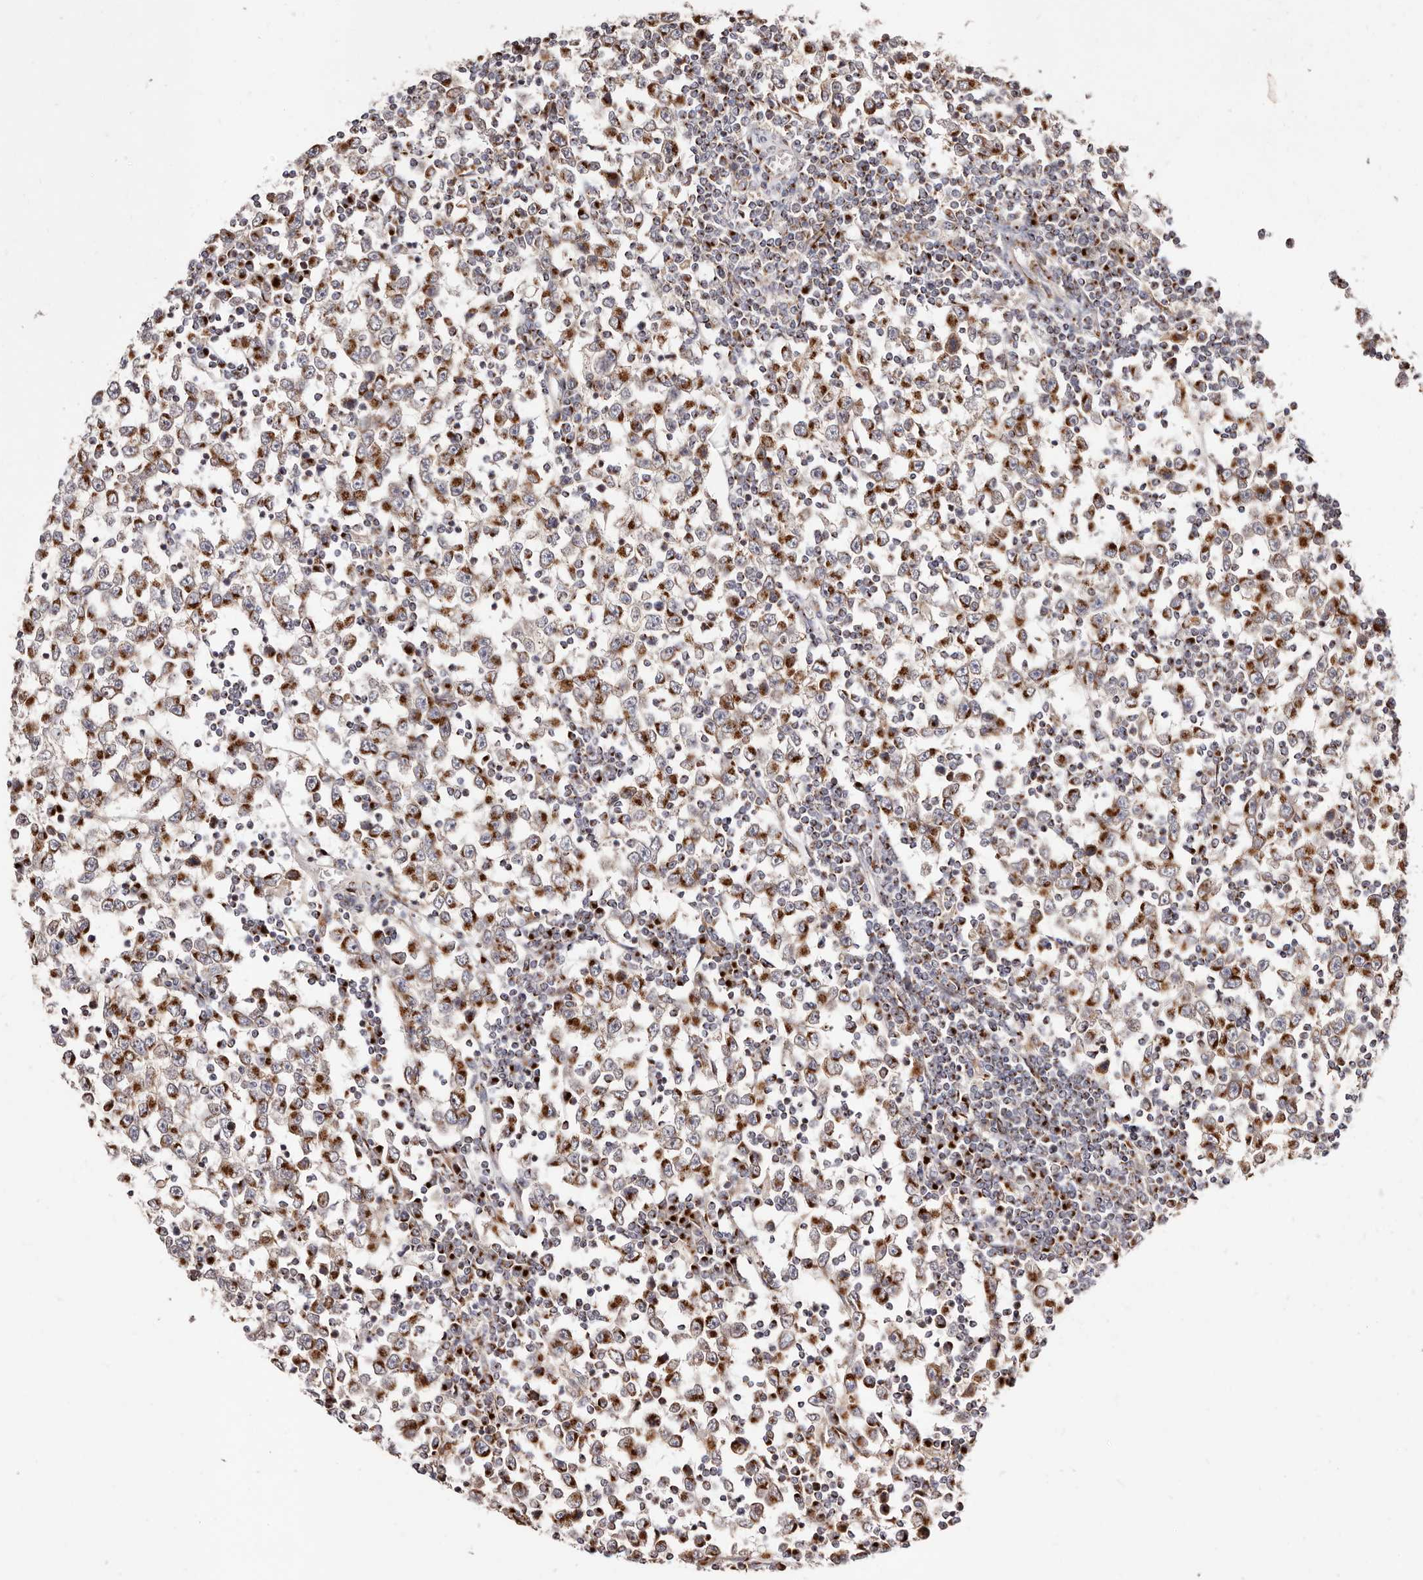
{"staining": {"intensity": "strong", "quantity": ">75%", "location": "cytoplasmic/membranous"}, "tissue": "testis cancer", "cell_type": "Tumor cells", "image_type": "cancer", "snomed": [{"axis": "morphology", "description": "Seminoma, NOS"}, {"axis": "topography", "description": "Testis"}], "caption": "Immunohistochemical staining of testis cancer (seminoma) exhibits high levels of strong cytoplasmic/membranous staining in approximately >75% of tumor cells.", "gene": "MAPK6", "patient": {"sex": "male", "age": 65}}